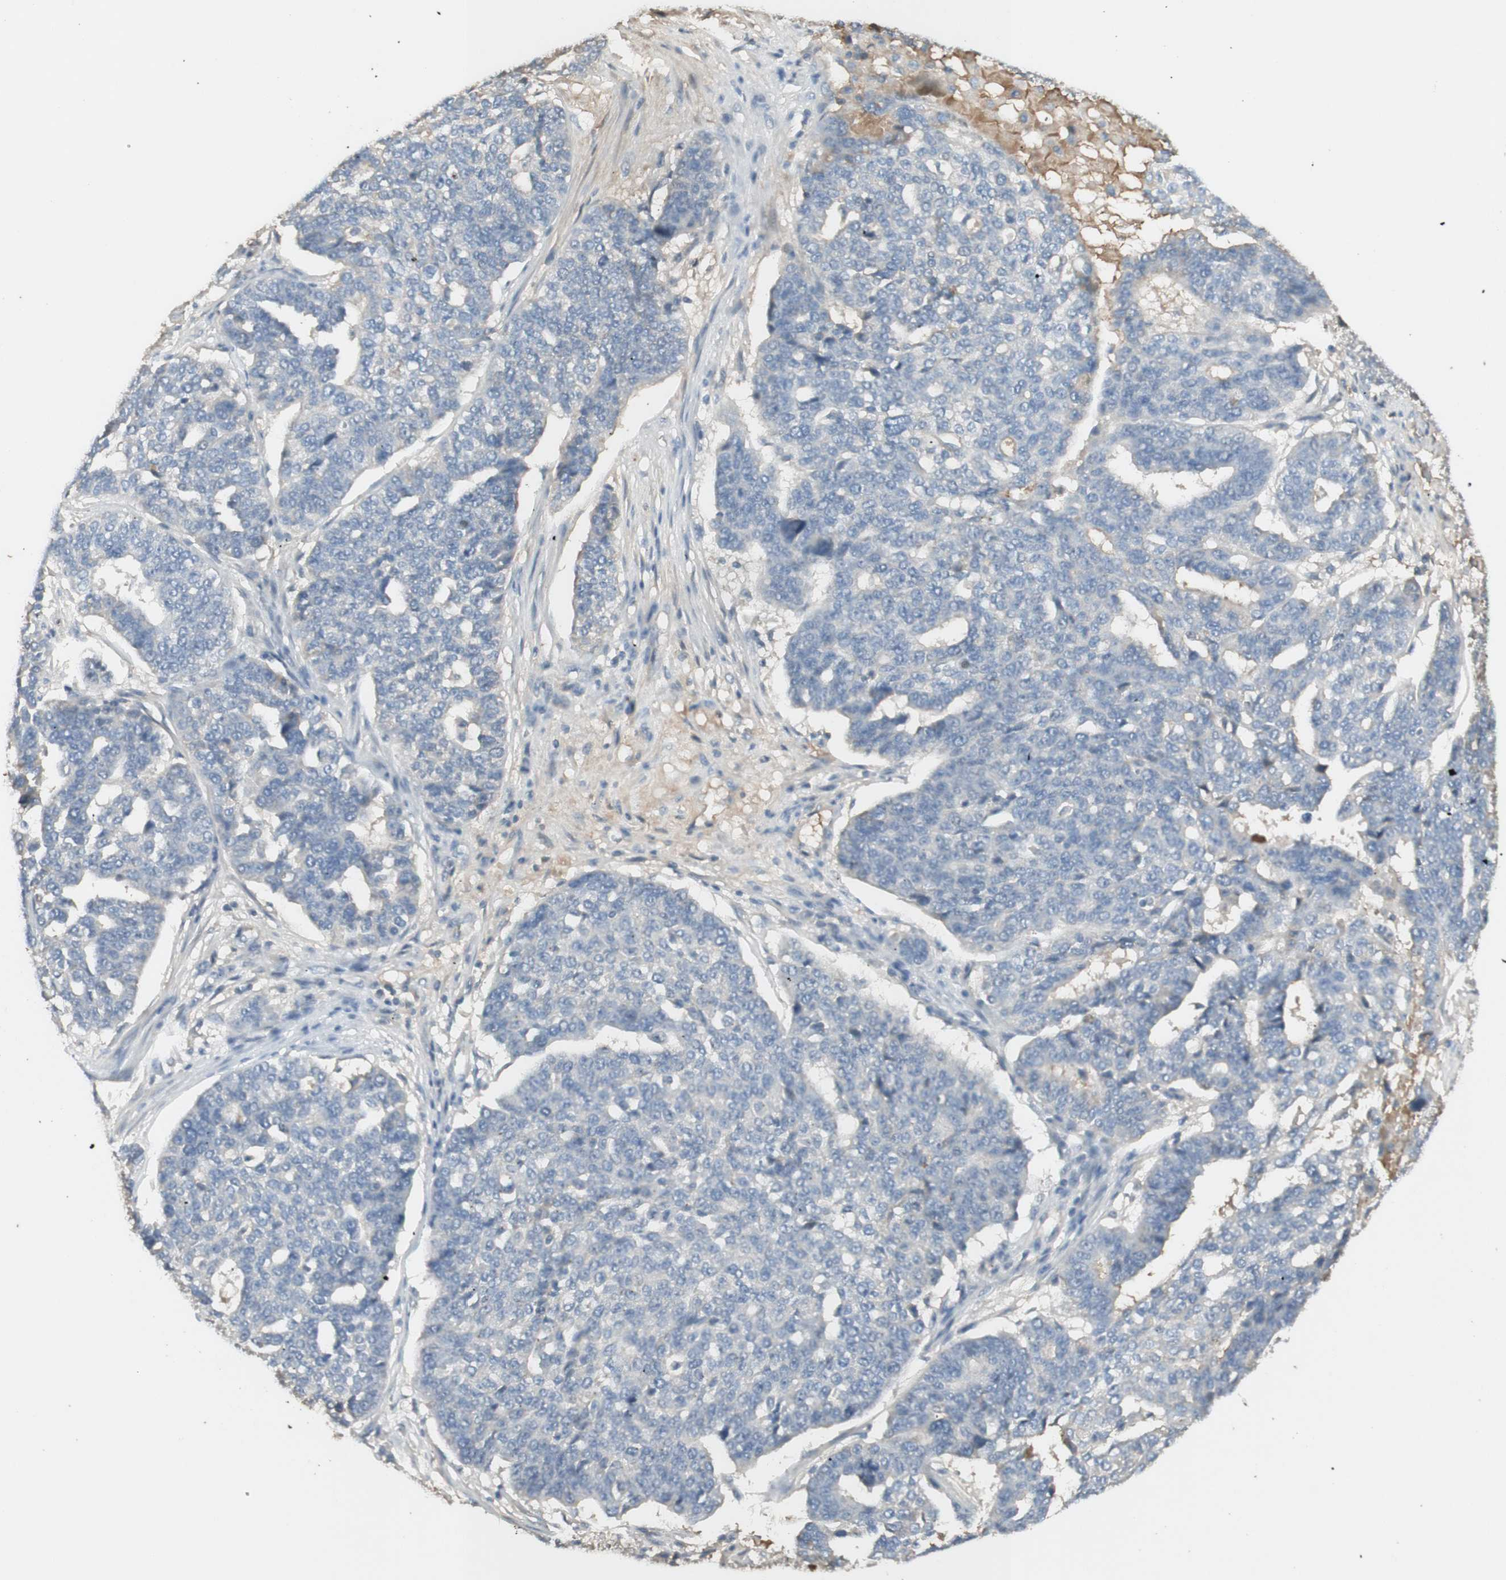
{"staining": {"intensity": "negative", "quantity": "none", "location": "none"}, "tissue": "ovarian cancer", "cell_type": "Tumor cells", "image_type": "cancer", "snomed": [{"axis": "morphology", "description": "Cystadenocarcinoma, serous, NOS"}, {"axis": "topography", "description": "Ovary"}], "caption": "Immunohistochemistry (IHC) image of human serous cystadenocarcinoma (ovarian) stained for a protein (brown), which exhibits no staining in tumor cells.", "gene": "IFNG", "patient": {"sex": "female", "age": 59}}